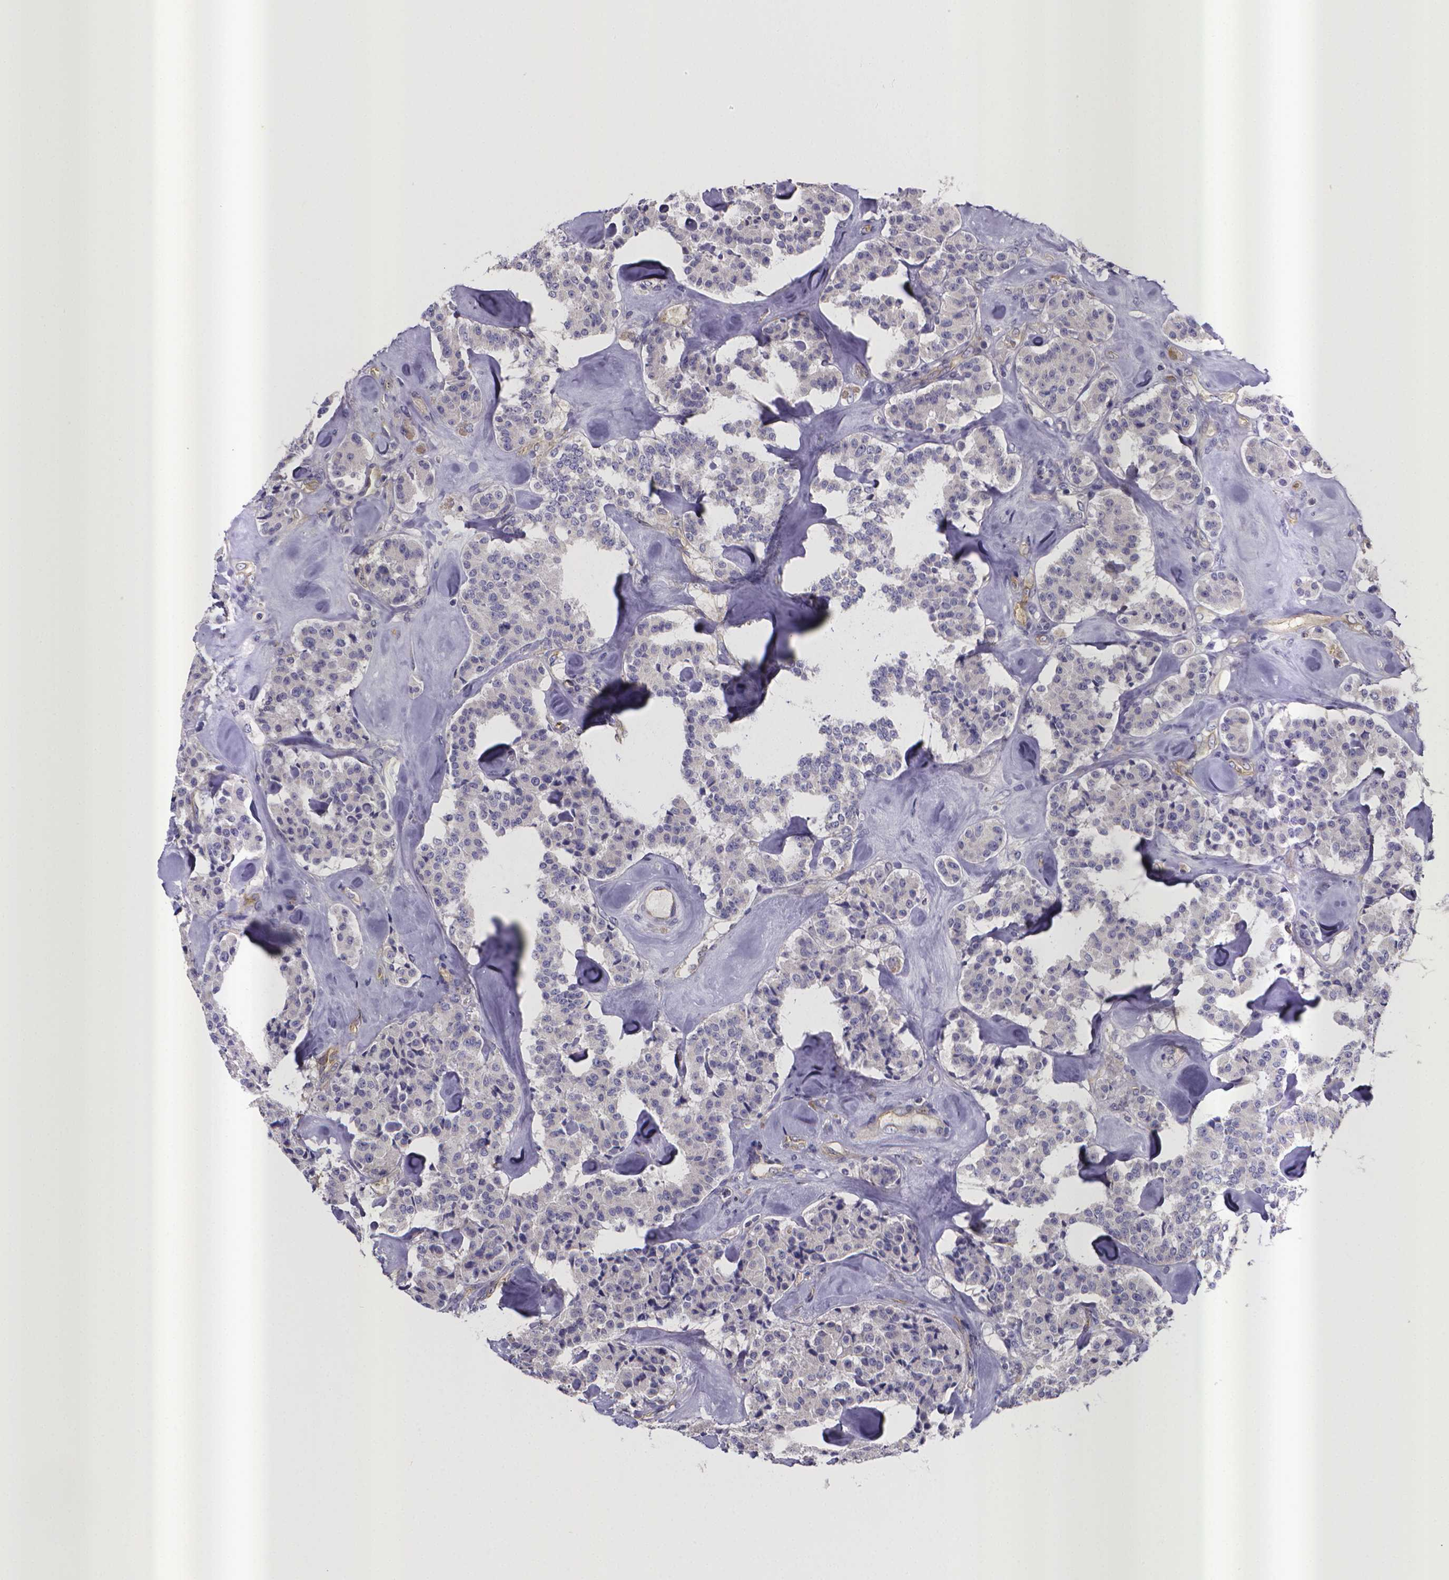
{"staining": {"intensity": "negative", "quantity": "none", "location": "none"}, "tissue": "carcinoid", "cell_type": "Tumor cells", "image_type": "cancer", "snomed": [{"axis": "morphology", "description": "Carcinoid, malignant, NOS"}, {"axis": "topography", "description": "Pancreas"}], "caption": "Tumor cells are negative for brown protein staining in carcinoid. (Stains: DAB (3,3'-diaminobenzidine) immunohistochemistry with hematoxylin counter stain, Microscopy: brightfield microscopy at high magnification).", "gene": "RERG", "patient": {"sex": "male", "age": 41}}